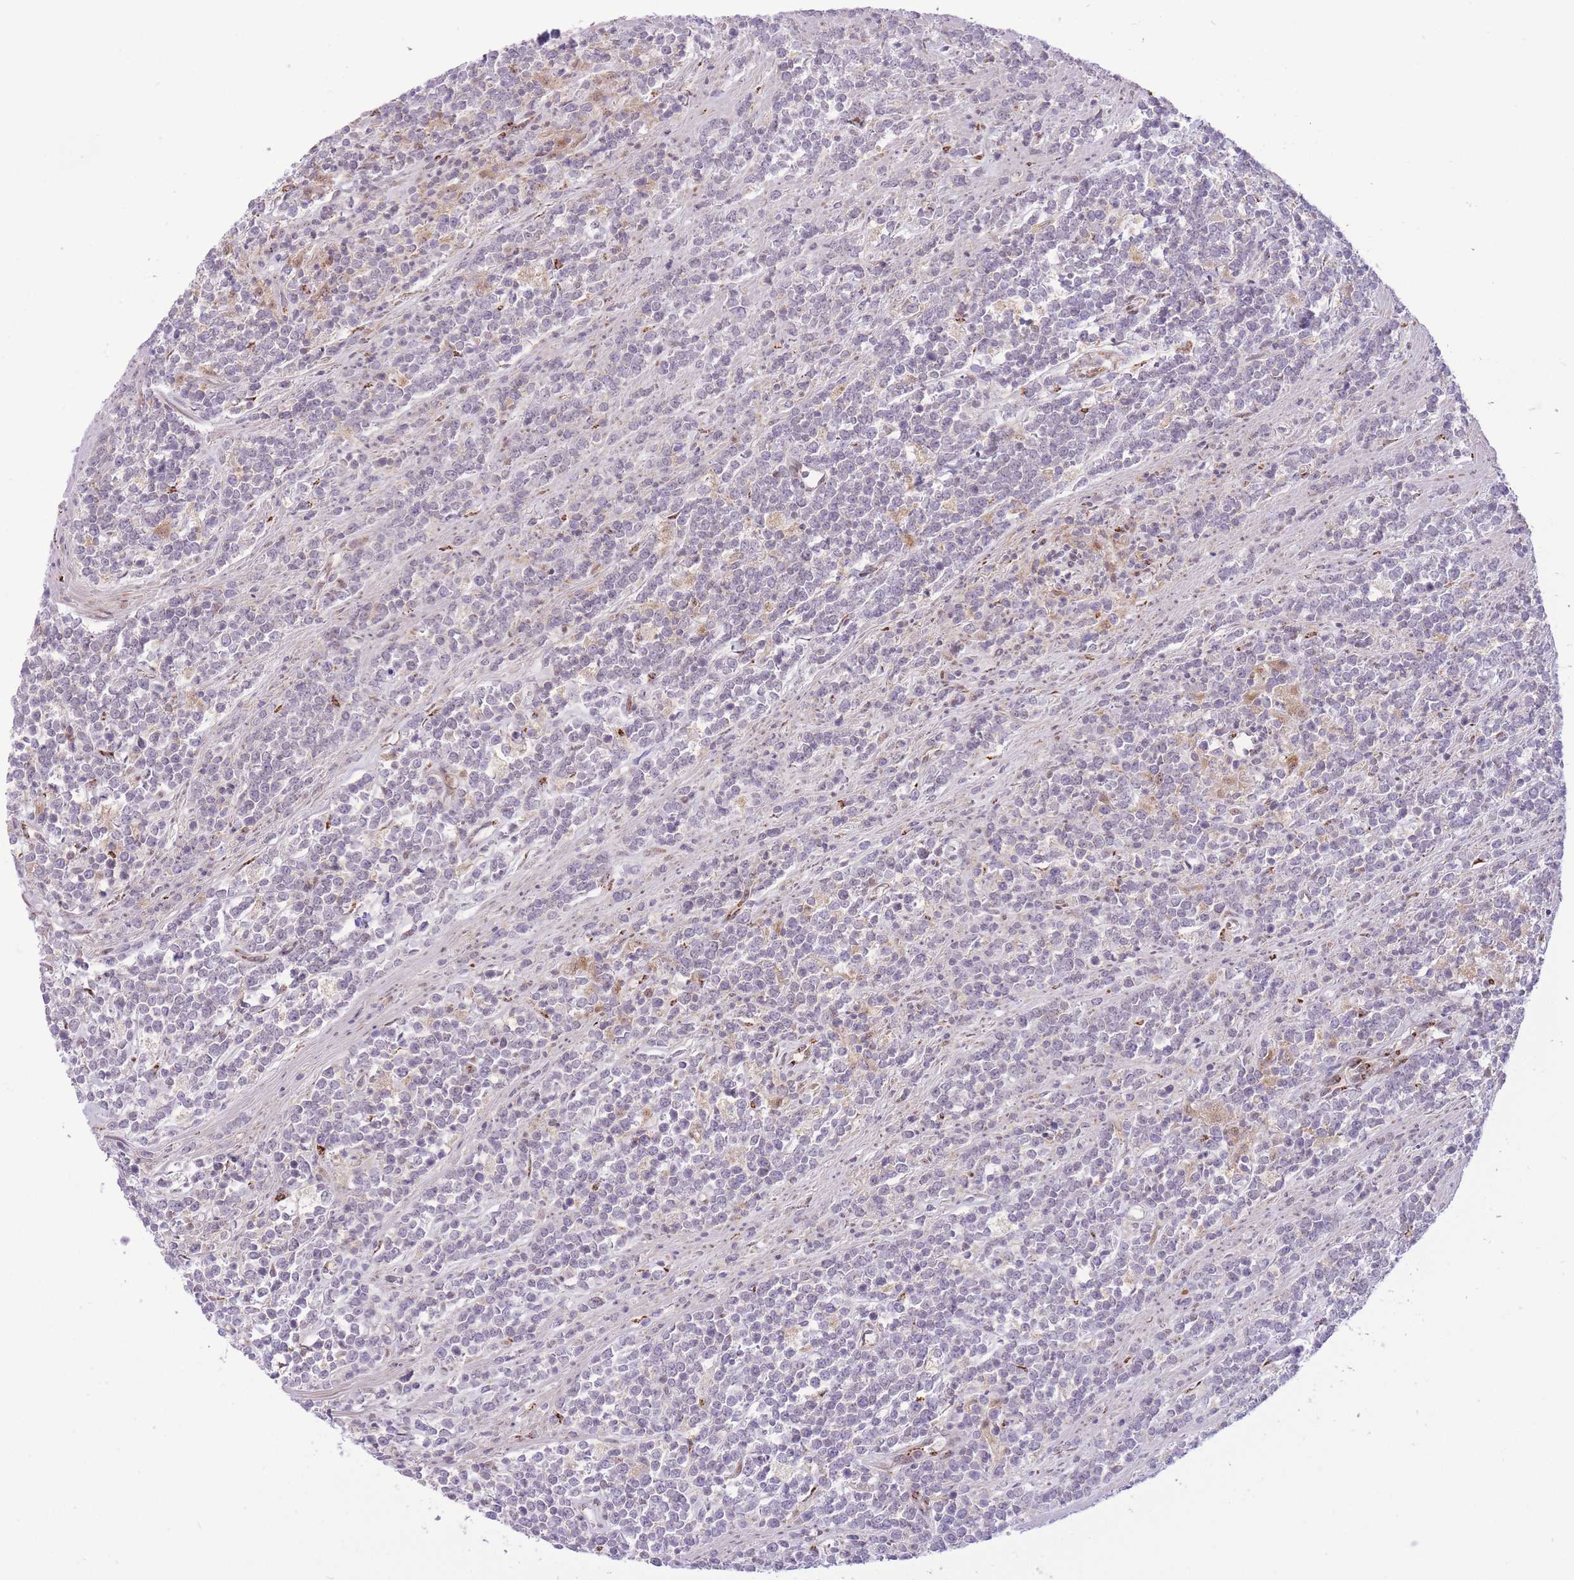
{"staining": {"intensity": "negative", "quantity": "none", "location": "none"}, "tissue": "lymphoma", "cell_type": "Tumor cells", "image_type": "cancer", "snomed": [{"axis": "morphology", "description": "Malignant lymphoma, non-Hodgkin's type, High grade"}, {"axis": "topography", "description": "Small intestine"}, {"axis": "topography", "description": "Colon"}], "caption": "Immunohistochemical staining of lymphoma displays no significant expression in tumor cells.", "gene": "ZBED5", "patient": {"sex": "male", "age": 8}}